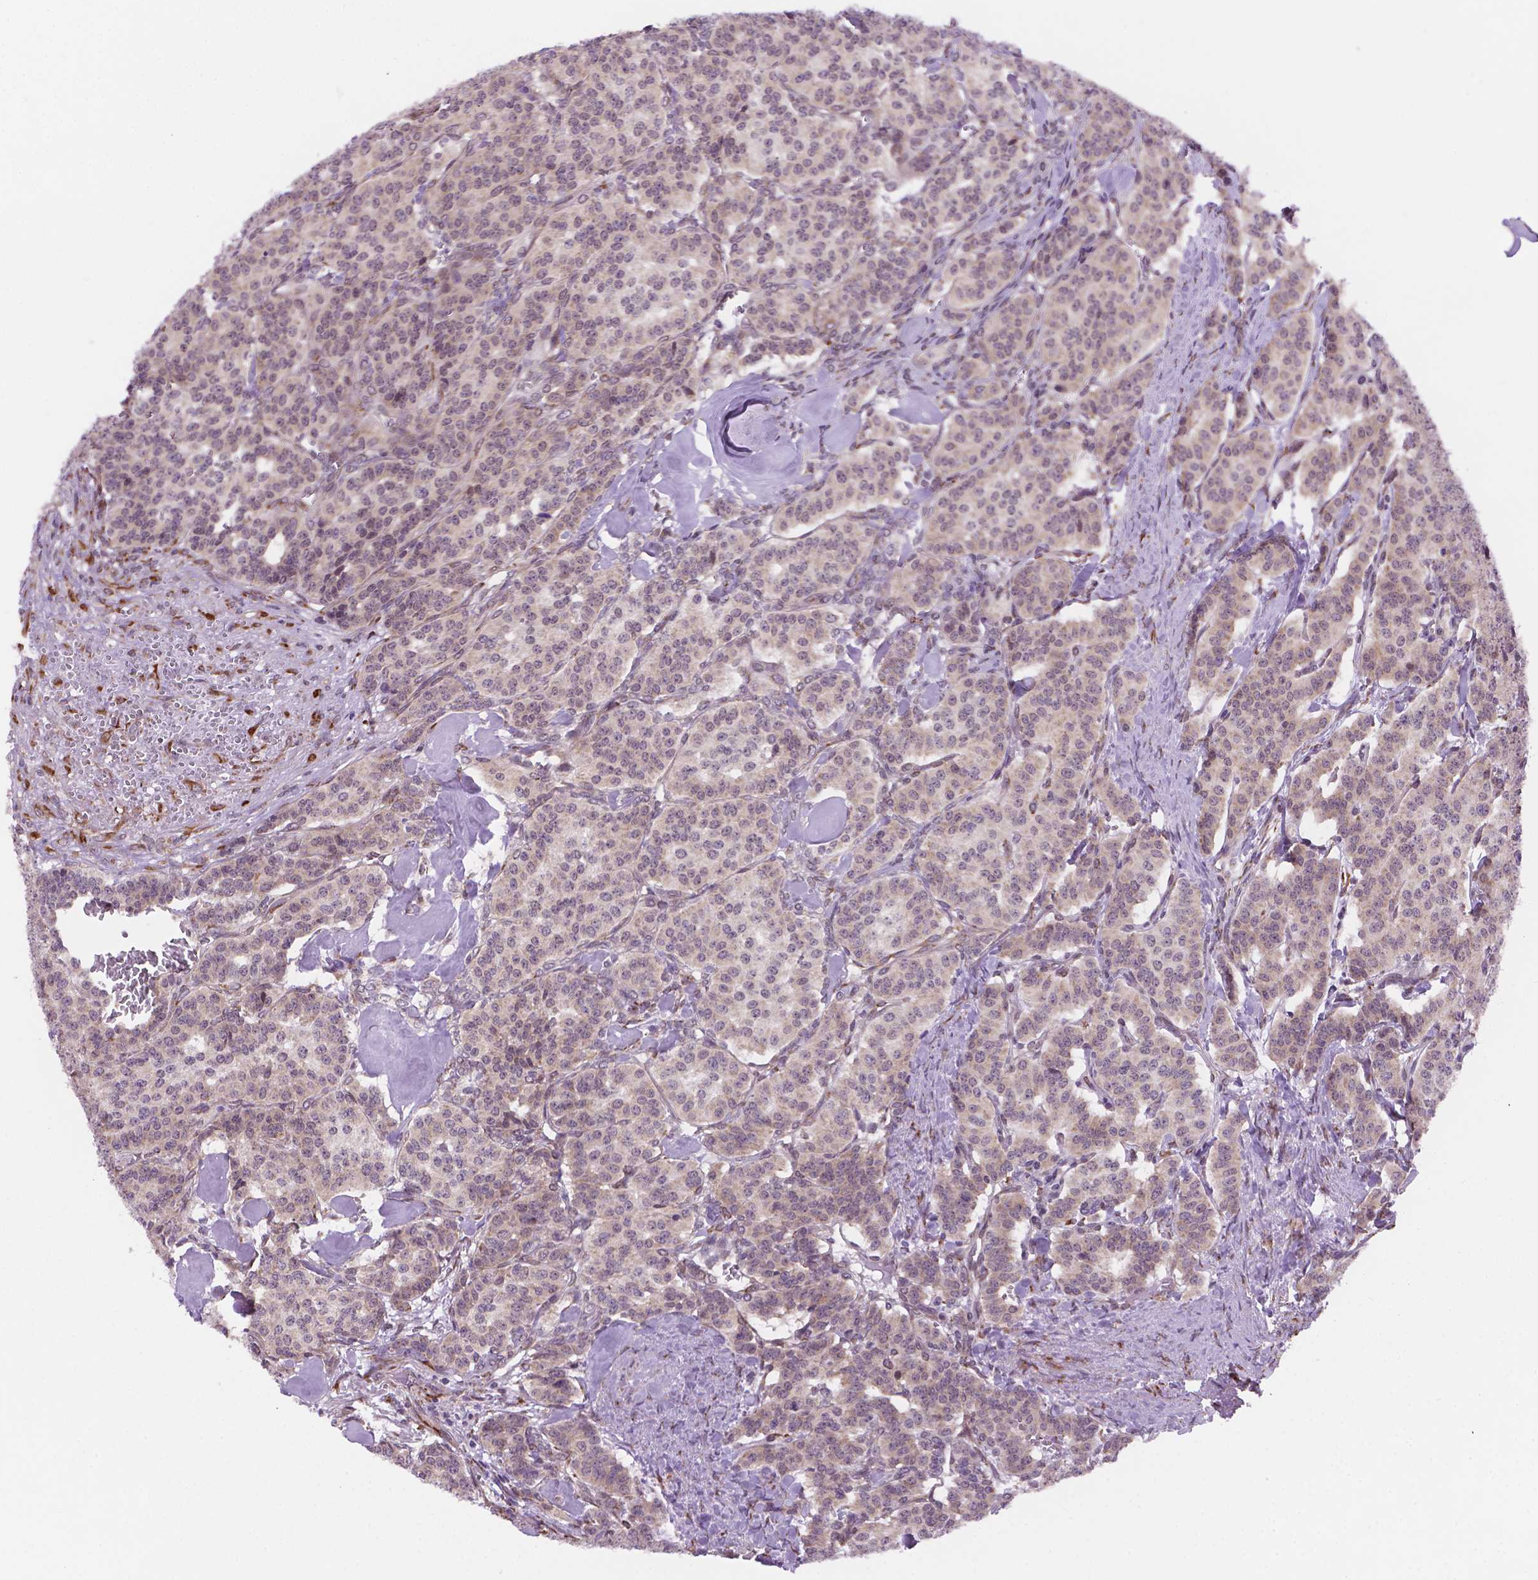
{"staining": {"intensity": "weak", "quantity": "<25%", "location": "cytoplasmic/membranous"}, "tissue": "carcinoid", "cell_type": "Tumor cells", "image_type": "cancer", "snomed": [{"axis": "morphology", "description": "Normal tissue, NOS"}, {"axis": "morphology", "description": "Carcinoid, malignant, NOS"}, {"axis": "topography", "description": "Lung"}], "caption": "IHC histopathology image of neoplastic tissue: human malignant carcinoid stained with DAB exhibits no significant protein positivity in tumor cells.", "gene": "FNIP1", "patient": {"sex": "female", "age": 46}}